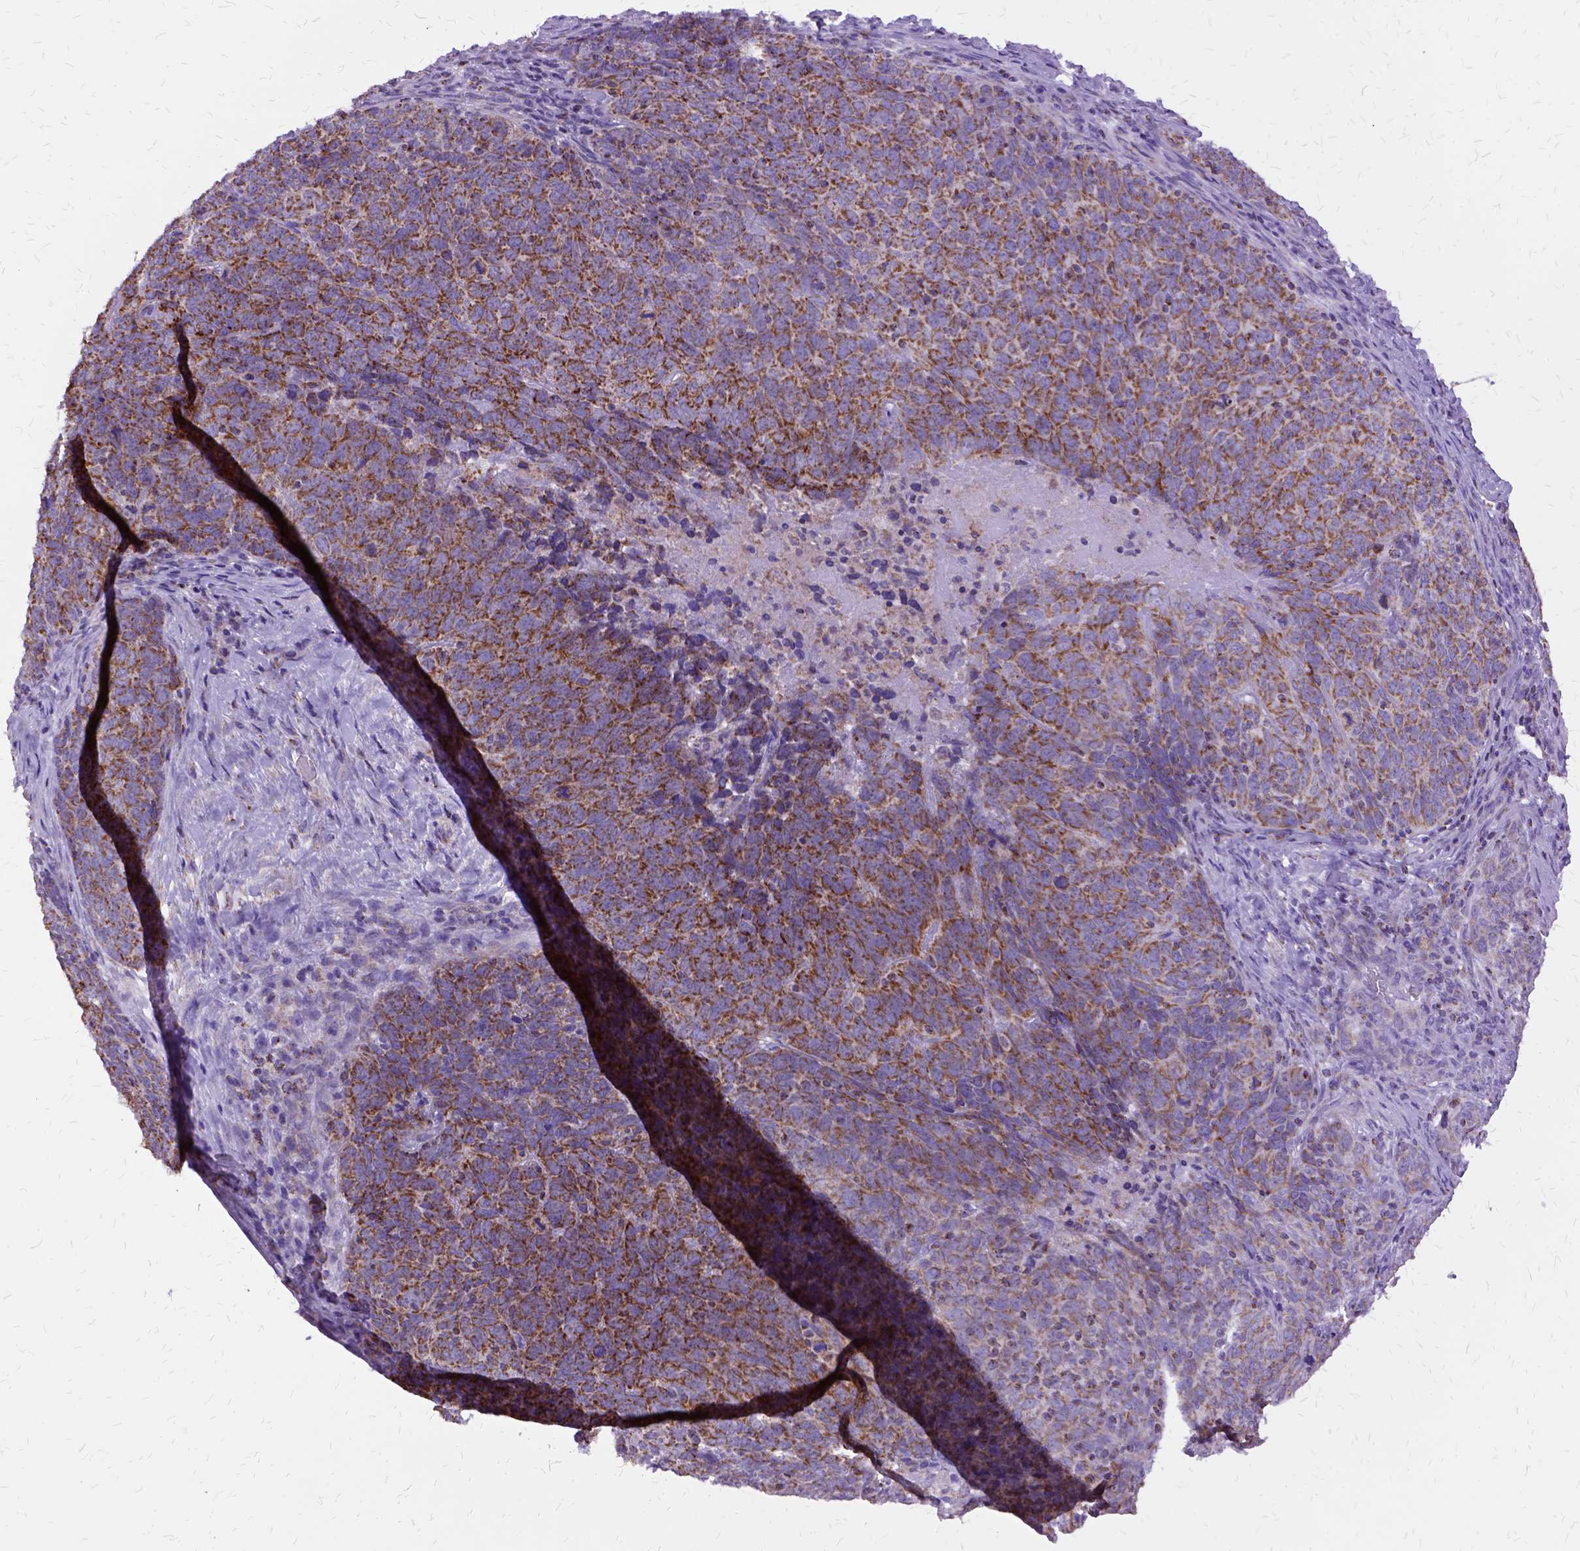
{"staining": {"intensity": "moderate", "quantity": ">75%", "location": "cytoplasmic/membranous"}, "tissue": "skin cancer", "cell_type": "Tumor cells", "image_type": "cancer", "snomed": [{"axis": "morphology", "description": "Squamous cell carcinoma, NOS"}, {"axis": "topography", "description": "Skin"}, {"axis": "topography", "description": "Anal"}], "caption": "Approximately >75% of tumor cells in skin cancer reveal moderate cytoplasmic/membranous protein positivity as visualized by brown immunohistochemical staining.", "gene": "OXCT1", "patient": {"sex": "female", "age": 51}}